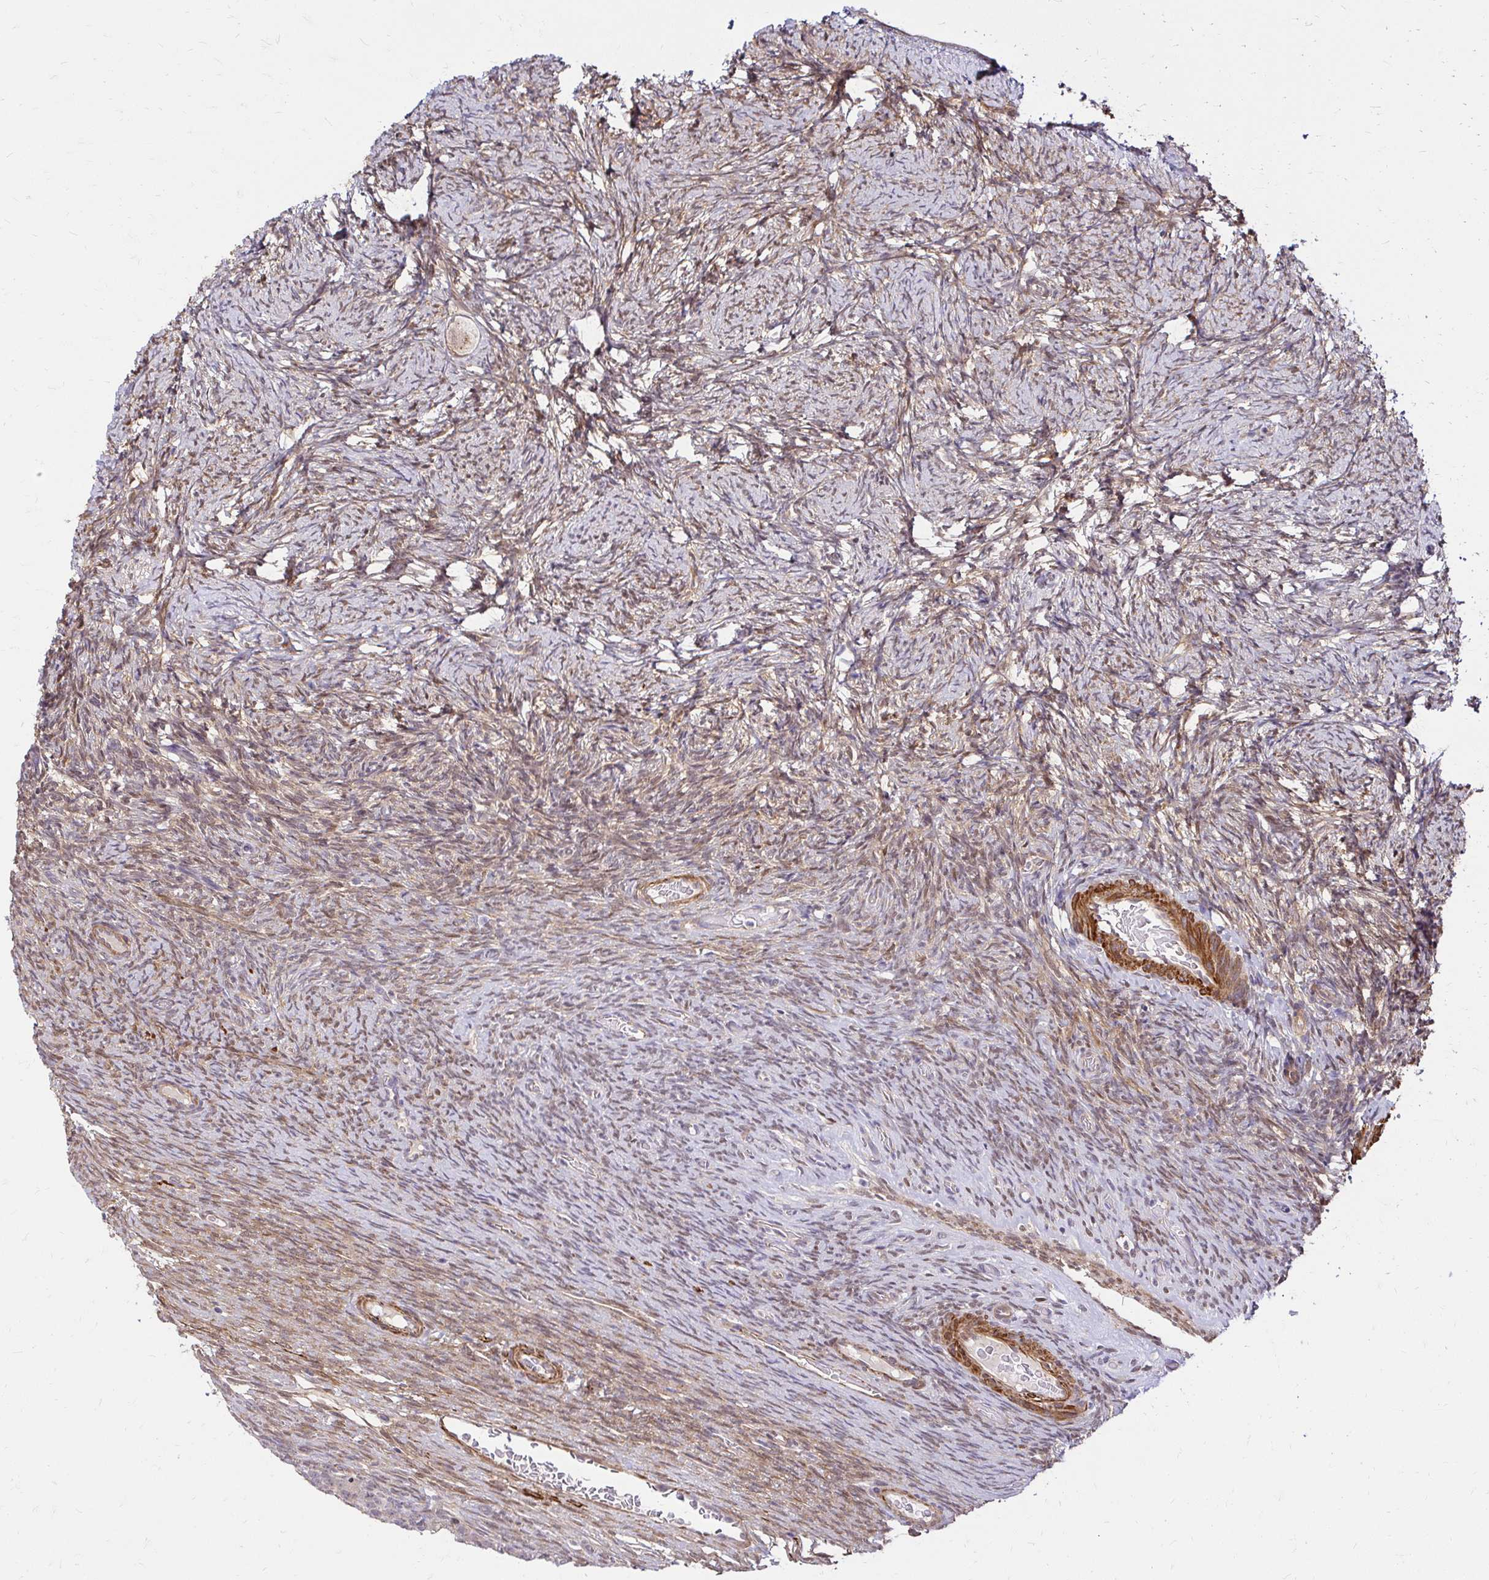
{"staining": {"intensity": "weak", "quantity": ">75%", "location": "cytoplasmic/membranous"}, "tissue": "ovary", "cell_type": "Follicle cells", "image_type": "normal", "snomed": [{"axis": "morphology", "description": "Normal tissue, NOS"}, {"axis": "topography", "description": "Ovary"}], "caption": "Normal ovary reveals weak cytoplasmic/membranous positivity in approximately >75% of follicle cells The protein of interest is shown in brown color, while the nuclei are stained blue..", "gene": "YAP1", "patient": {"sex": "female", "age": 34}}